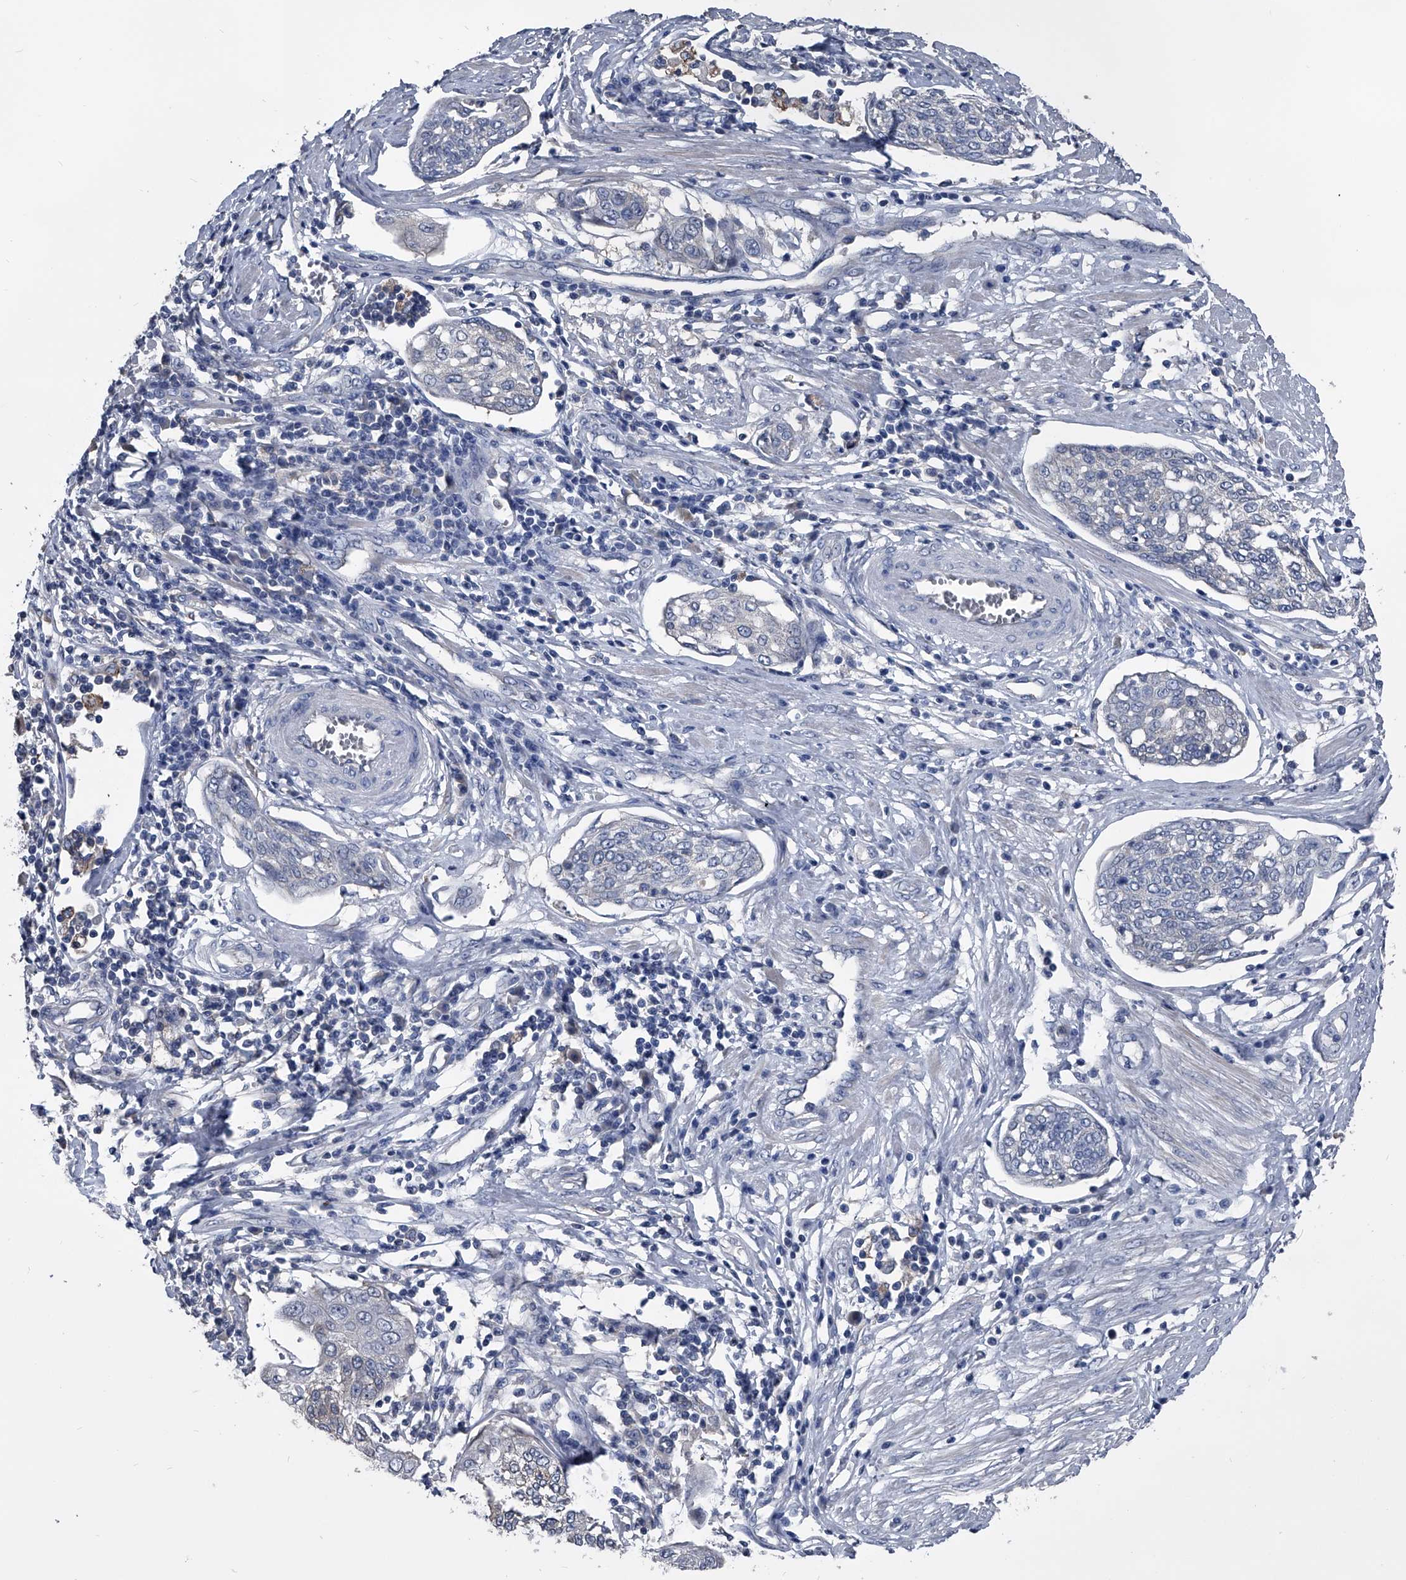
{"staining": {"intensity": "negative", "quantity": "none", "location": "none"}, "tissue": "cervical cancer", "cell_type": "Tumor cells", "image_type": "cancer", "snomed": [{"axis": "morphology", "description": "Squamous cell carcinoma, NOS"}, {"axis": "topography", "description": "Cervix"}], "caption": "High magnification brightfield microscopy of cervical cancer (squamous cell carcinoma) stained with DAB (brown) and counterstained with hematoxylin (blue): tumor cells show no significant staining.", "gene": "KIF13A", "patient": {"sex": "female", "age": 34}}